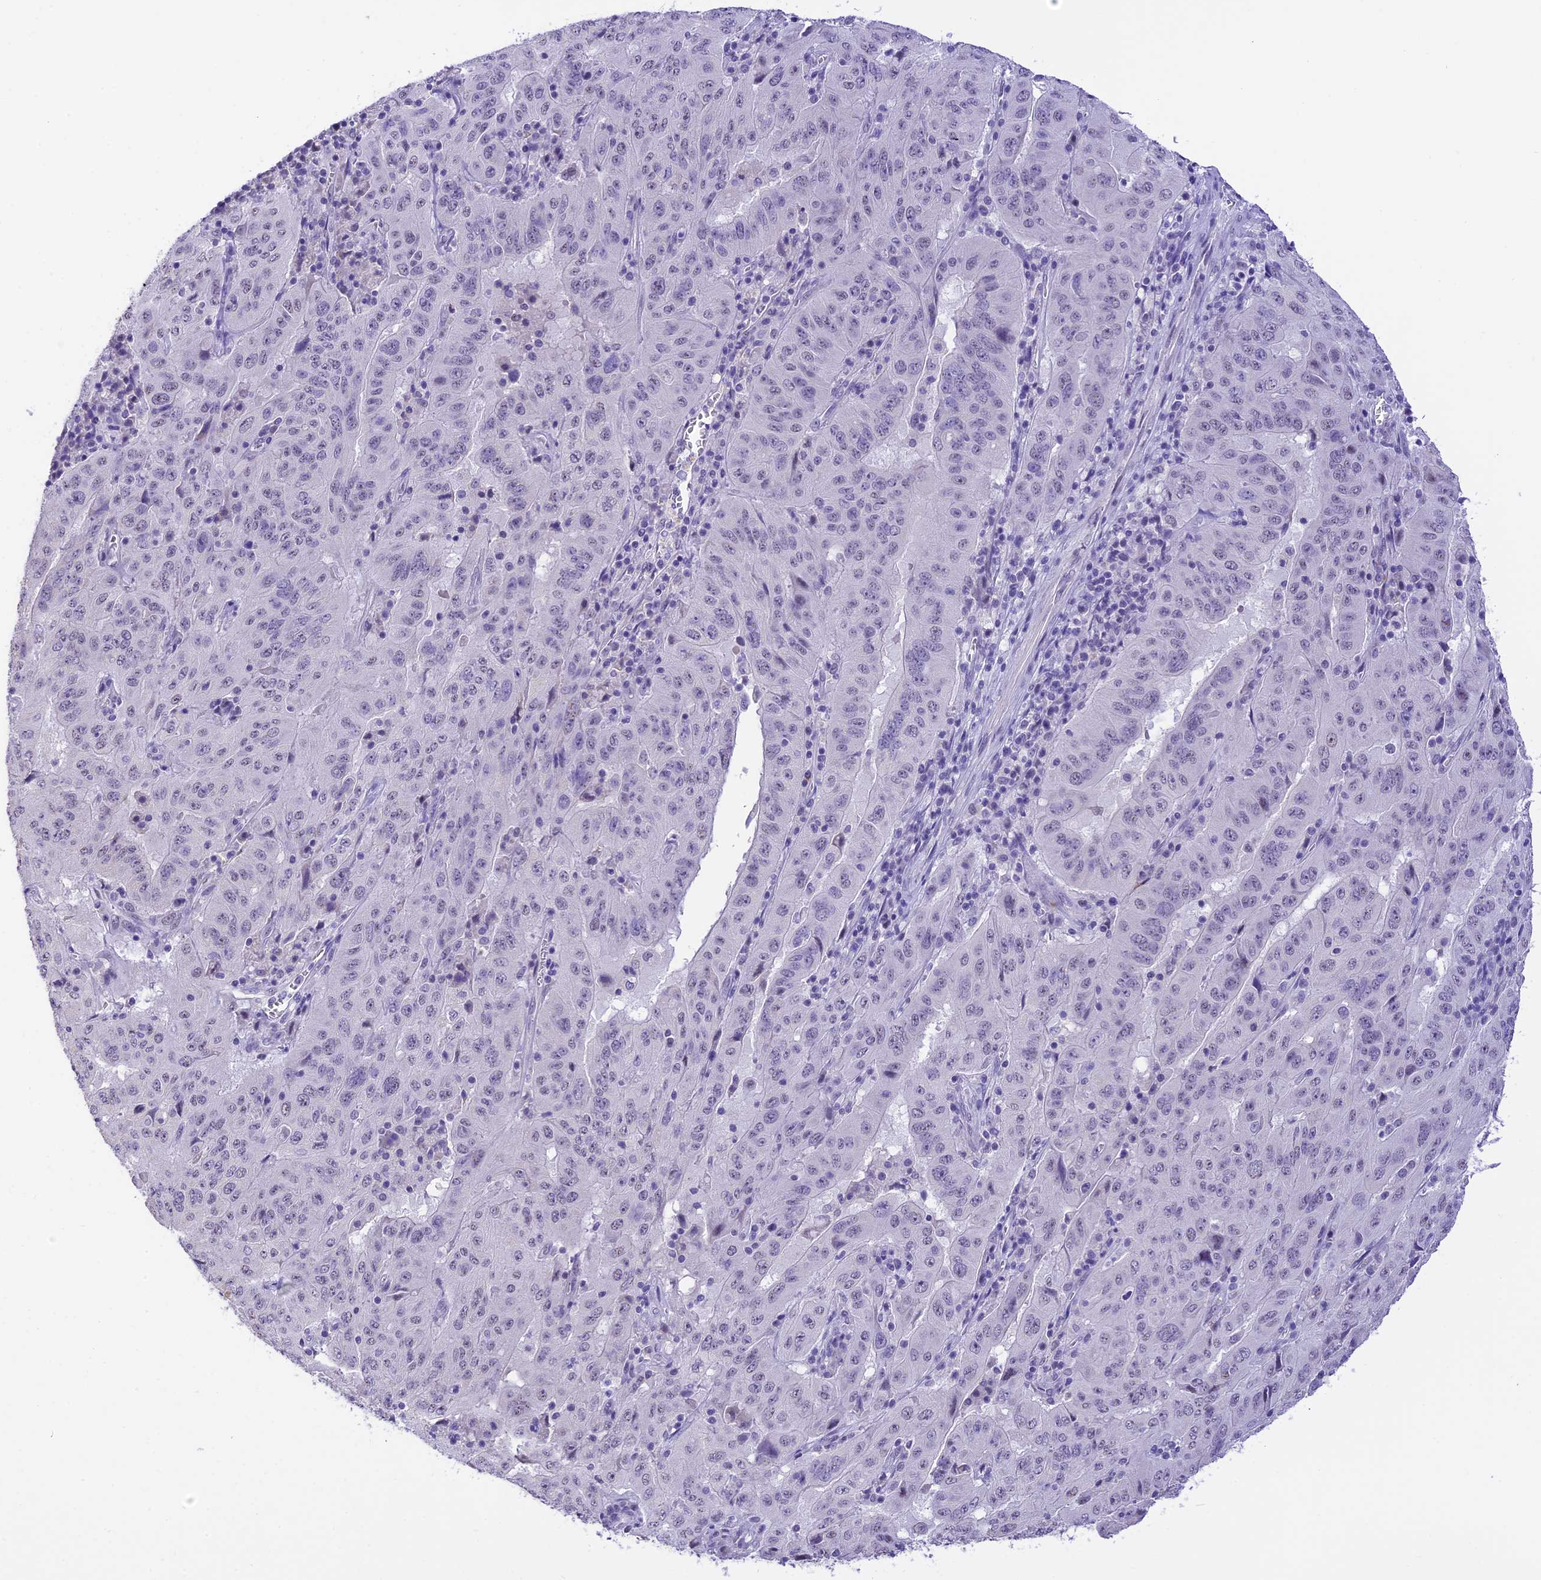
{"staining": {"intensity": "negative", "quantity": "none", "location": "none"}, "tissue": "pancreatic cancer", "cell_type": "Tumor cells", "image_type": "cancer", "snomed": [{"axis": "morphology", "description": "Adenocarcinoma, NOS"}, {"axis": "topography", "description": "Pancreas"}], "caption": "Photomicrograph shows no protein positivity in tumor cells of pancreatic adenocarcinoma tissue.", "gene": "AHSP", "patient": {"sex": "male", "age": 63}}